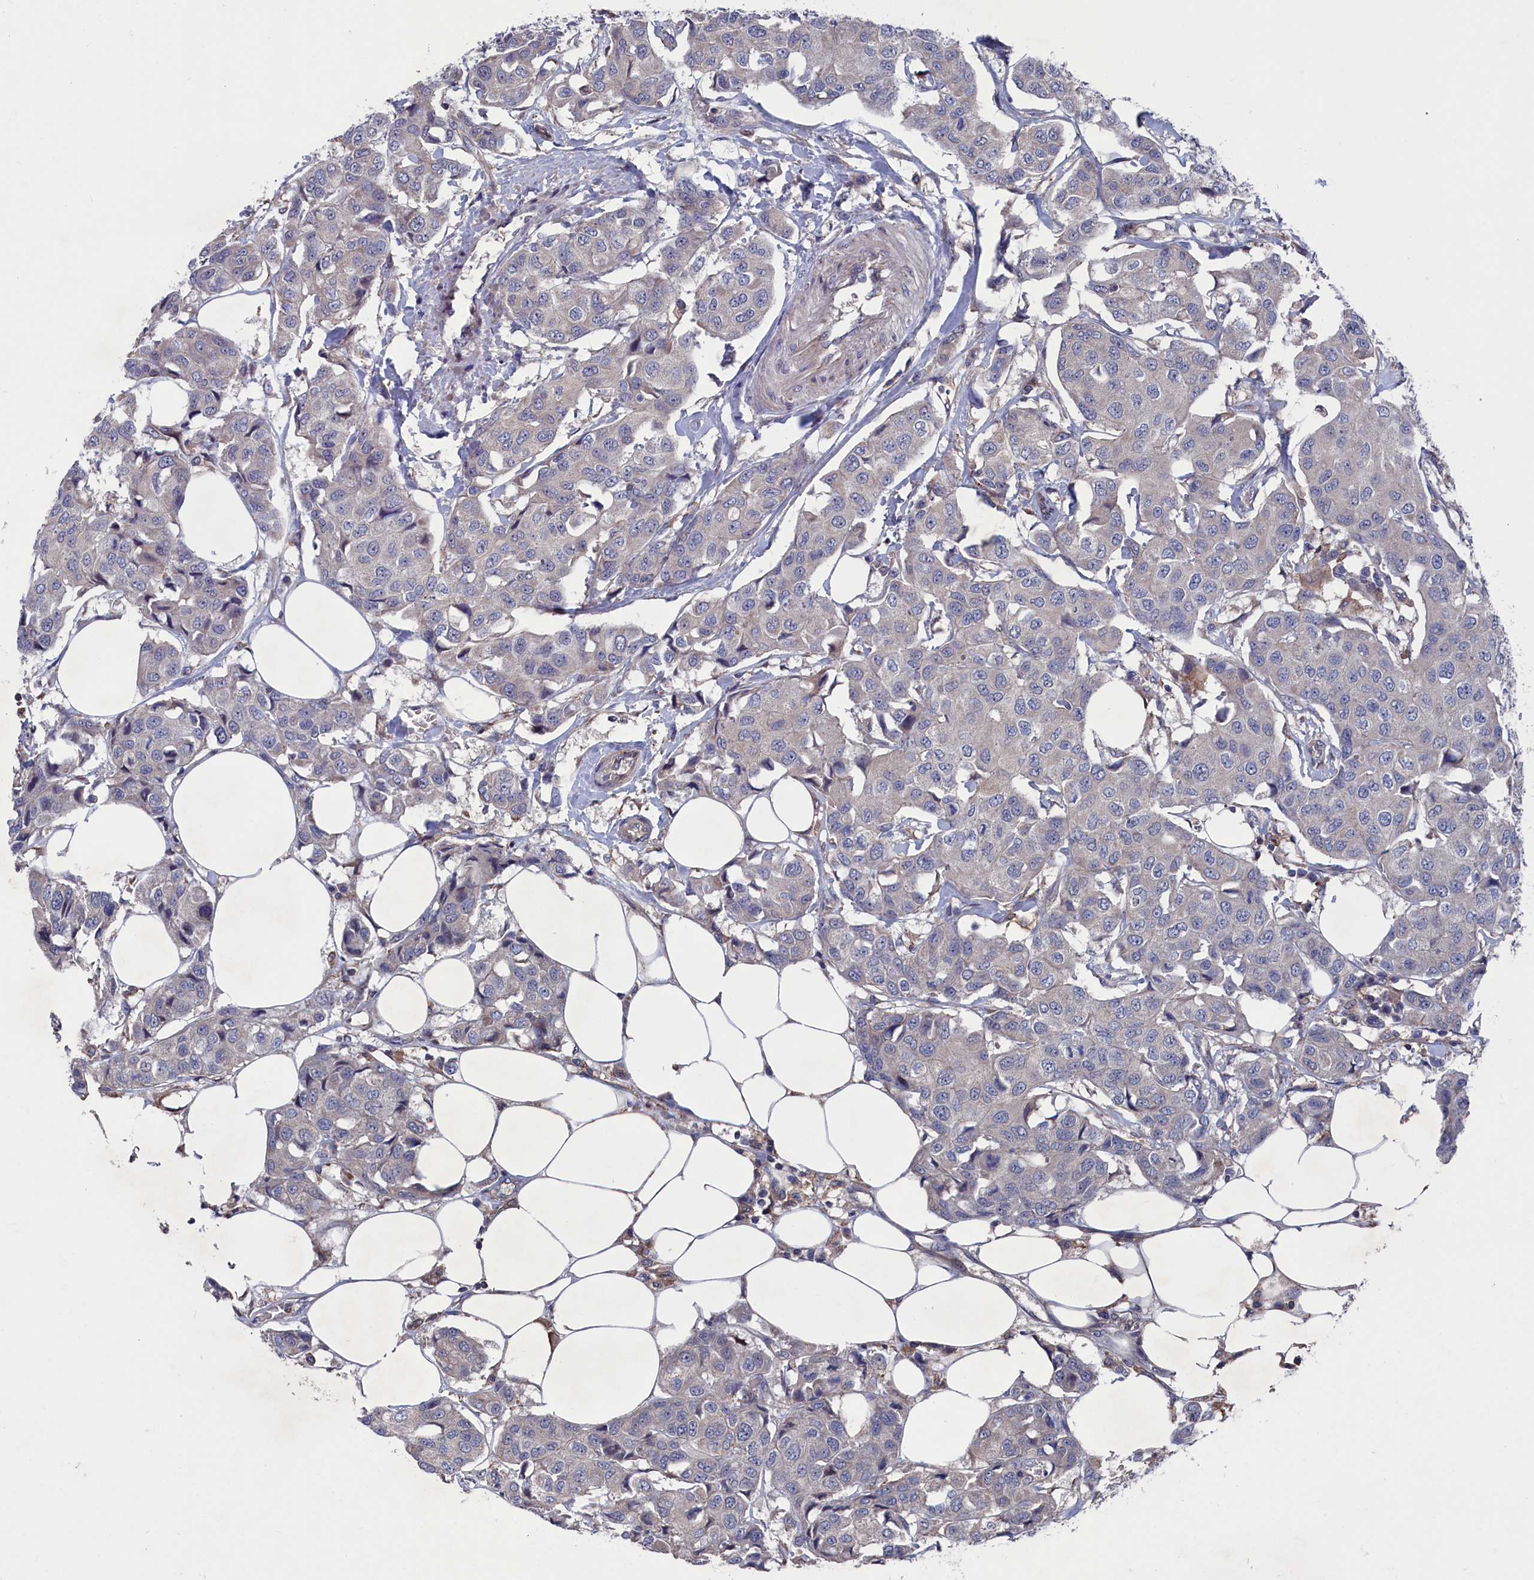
{"staining": {"intensity": "negative", "quantity": "none", "location": "none"}, "tissue": "breast cancer", "cell_type": "Tumor cells", "image_type": "cancer", "snomed": [{"axis": "morphology", "description": "Duct carcinoma"}, {"axis": "topography", "description": "Breast"}], "caption": "A high-resolution micrograph shows IHC staining of breast cancer (invasive ductal carcinoma), which exhibits no significant positivity in tumor cells.", "gene": "SPATA13", "patient": {"sex": "female", "age": 80}}